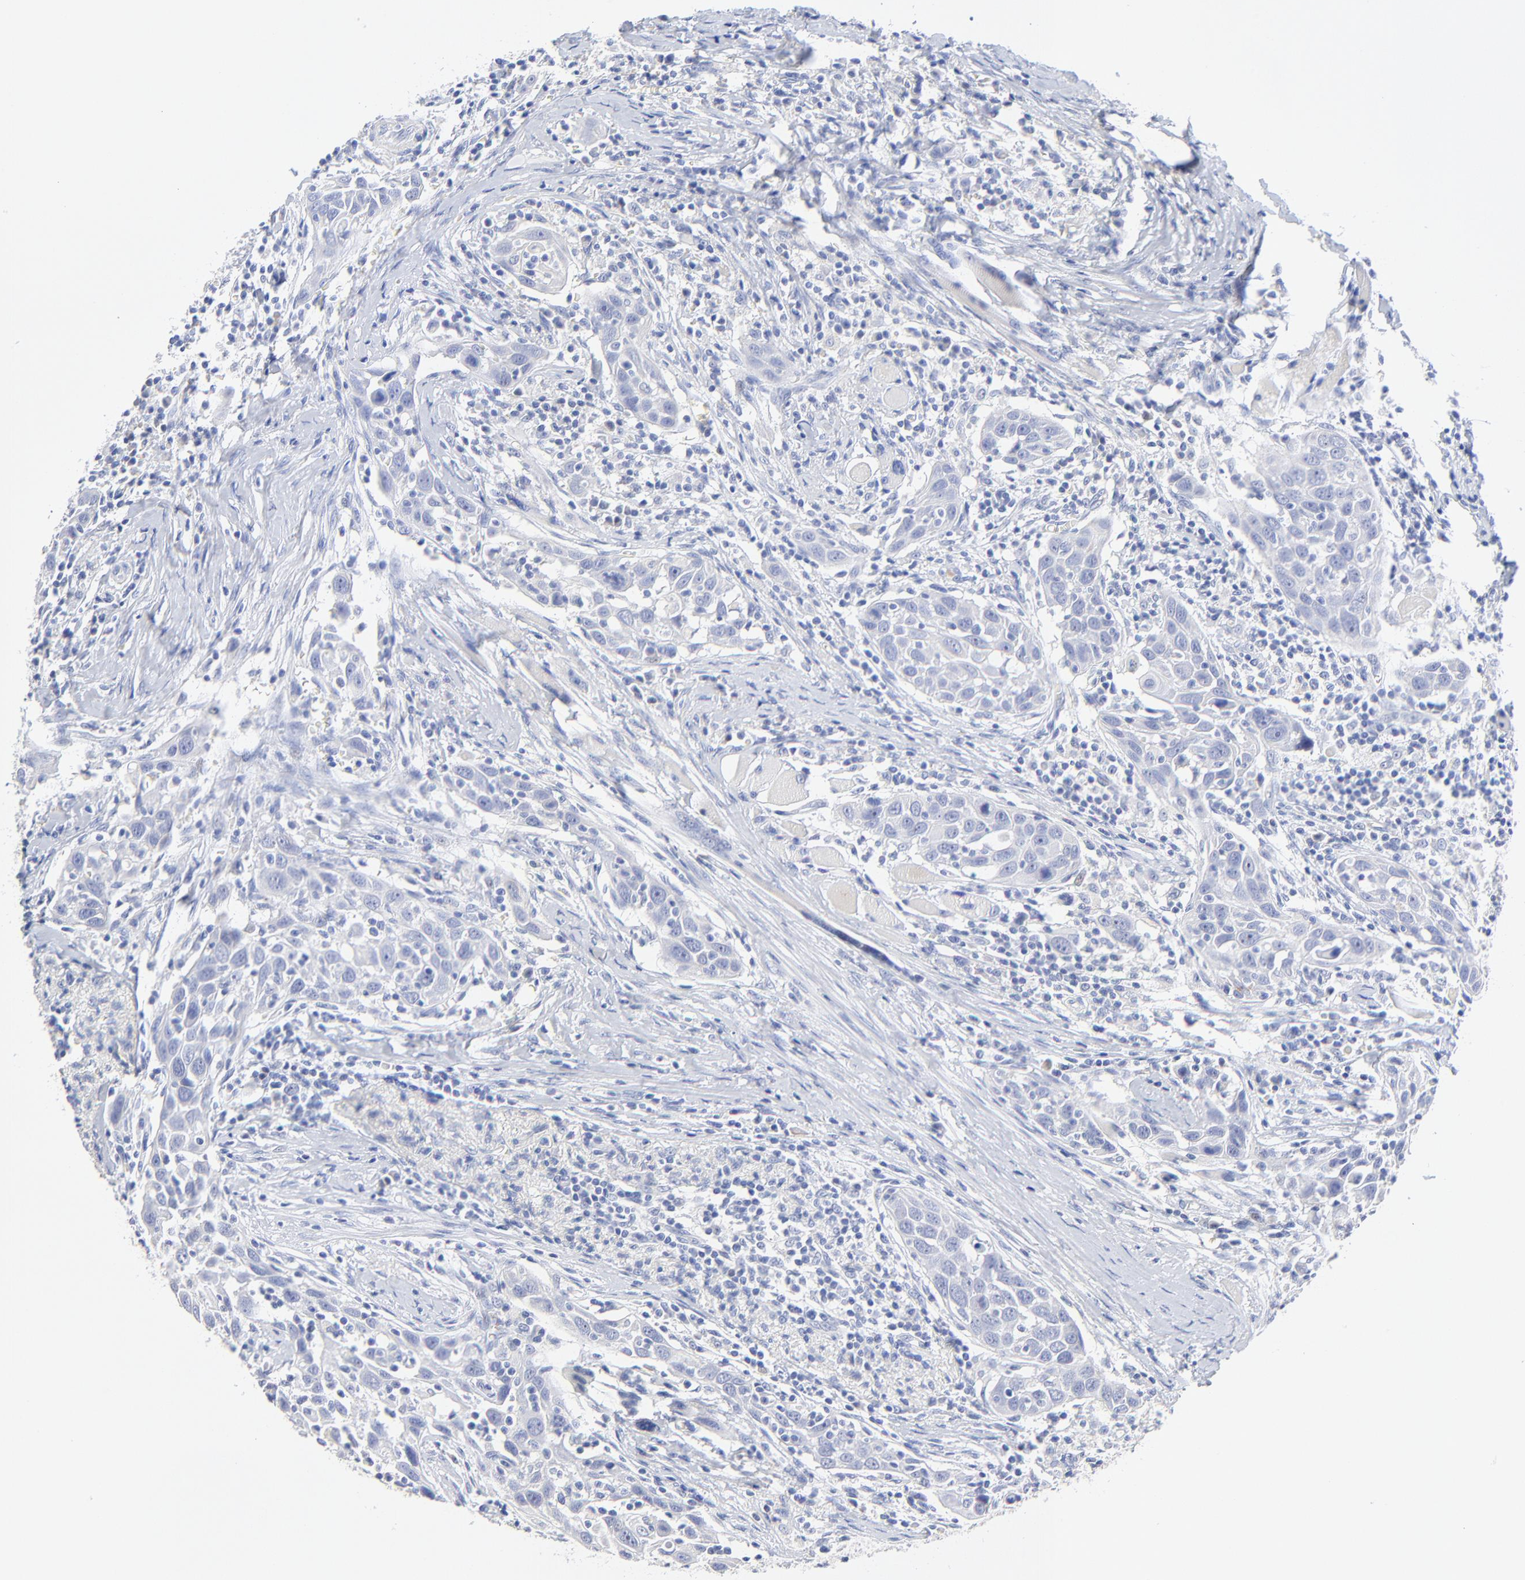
{"staining": {"intensity": "negative", "quantity": "none", "location": "none"}, "tissue": "head and neck cancer", "cell_type": "Tumor cells", "image_type": "cancer", "snomed": [{"axis": "morphology", "description": "Squamous cell carcinoma, NOS"}, {"axis": "topography", "description": "Oral tissue"}, {"axis": "topography", "description": "Head-Neck"}], "caption": "Photomicrograph shows no significant protein expression in tumor cells of head and neck cancer (squamous cell carcinoma).", "gene": "SULT4A1", "patient": {"sex": "female", "age": 50}}